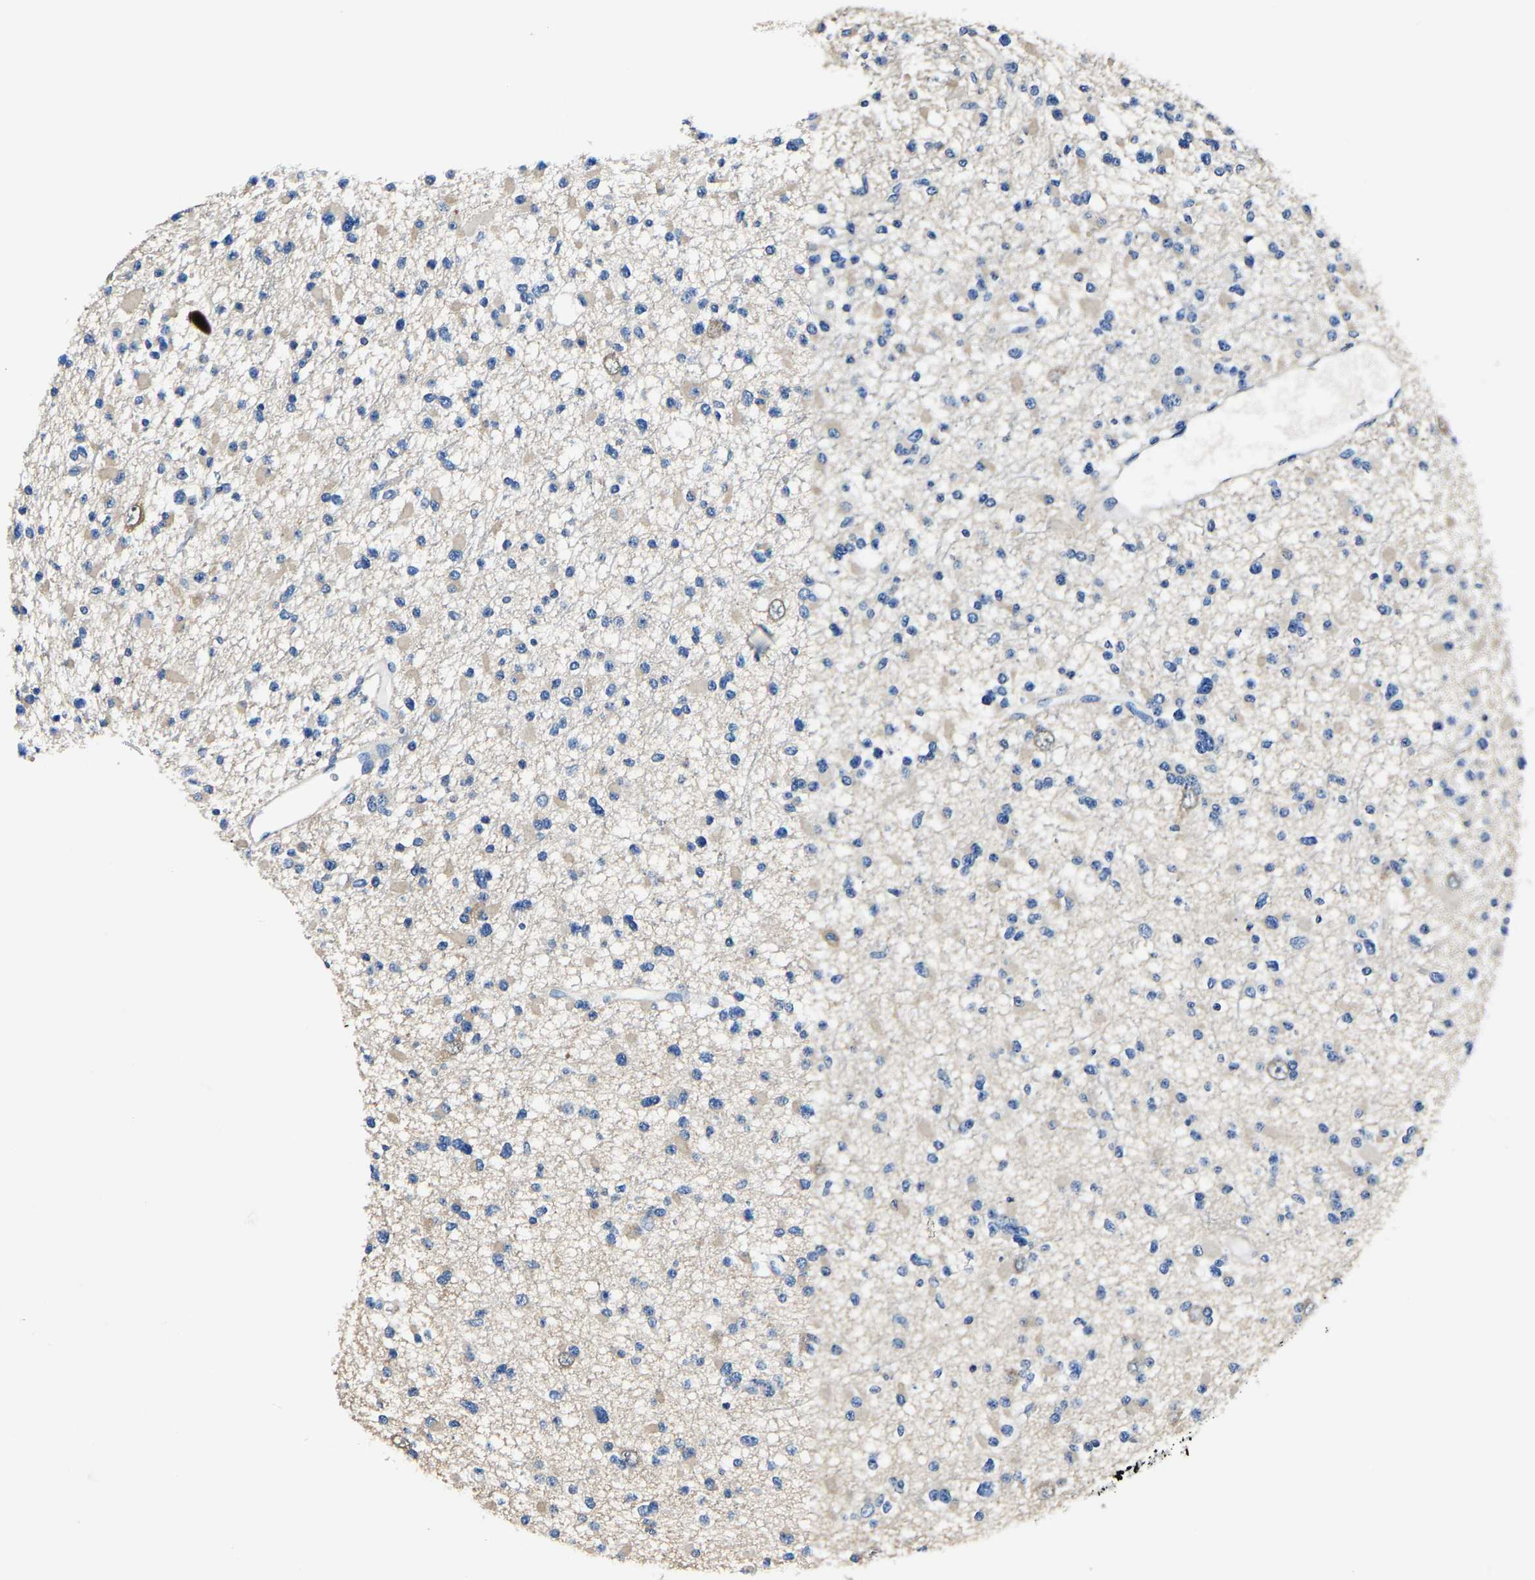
{"staining": {"intensity": "negative", "quantity": "none", "location": "none"}, "tissue": "glioma", "cell_type": "Tumor cells", "image_type": "cancer", "snomed": [{"axis": "morphology", "description": "Glioma, malignant, Low grade"}, {"axis": "topography", "description": "Brain"}], "caption": "IHC micrograph of human malignant glioma (low-grade) stained for a protein (brown), which displays no positivity in tumor cells.", "gene": "ALDOB", "patient": {"sex": "female", "age": 22}}